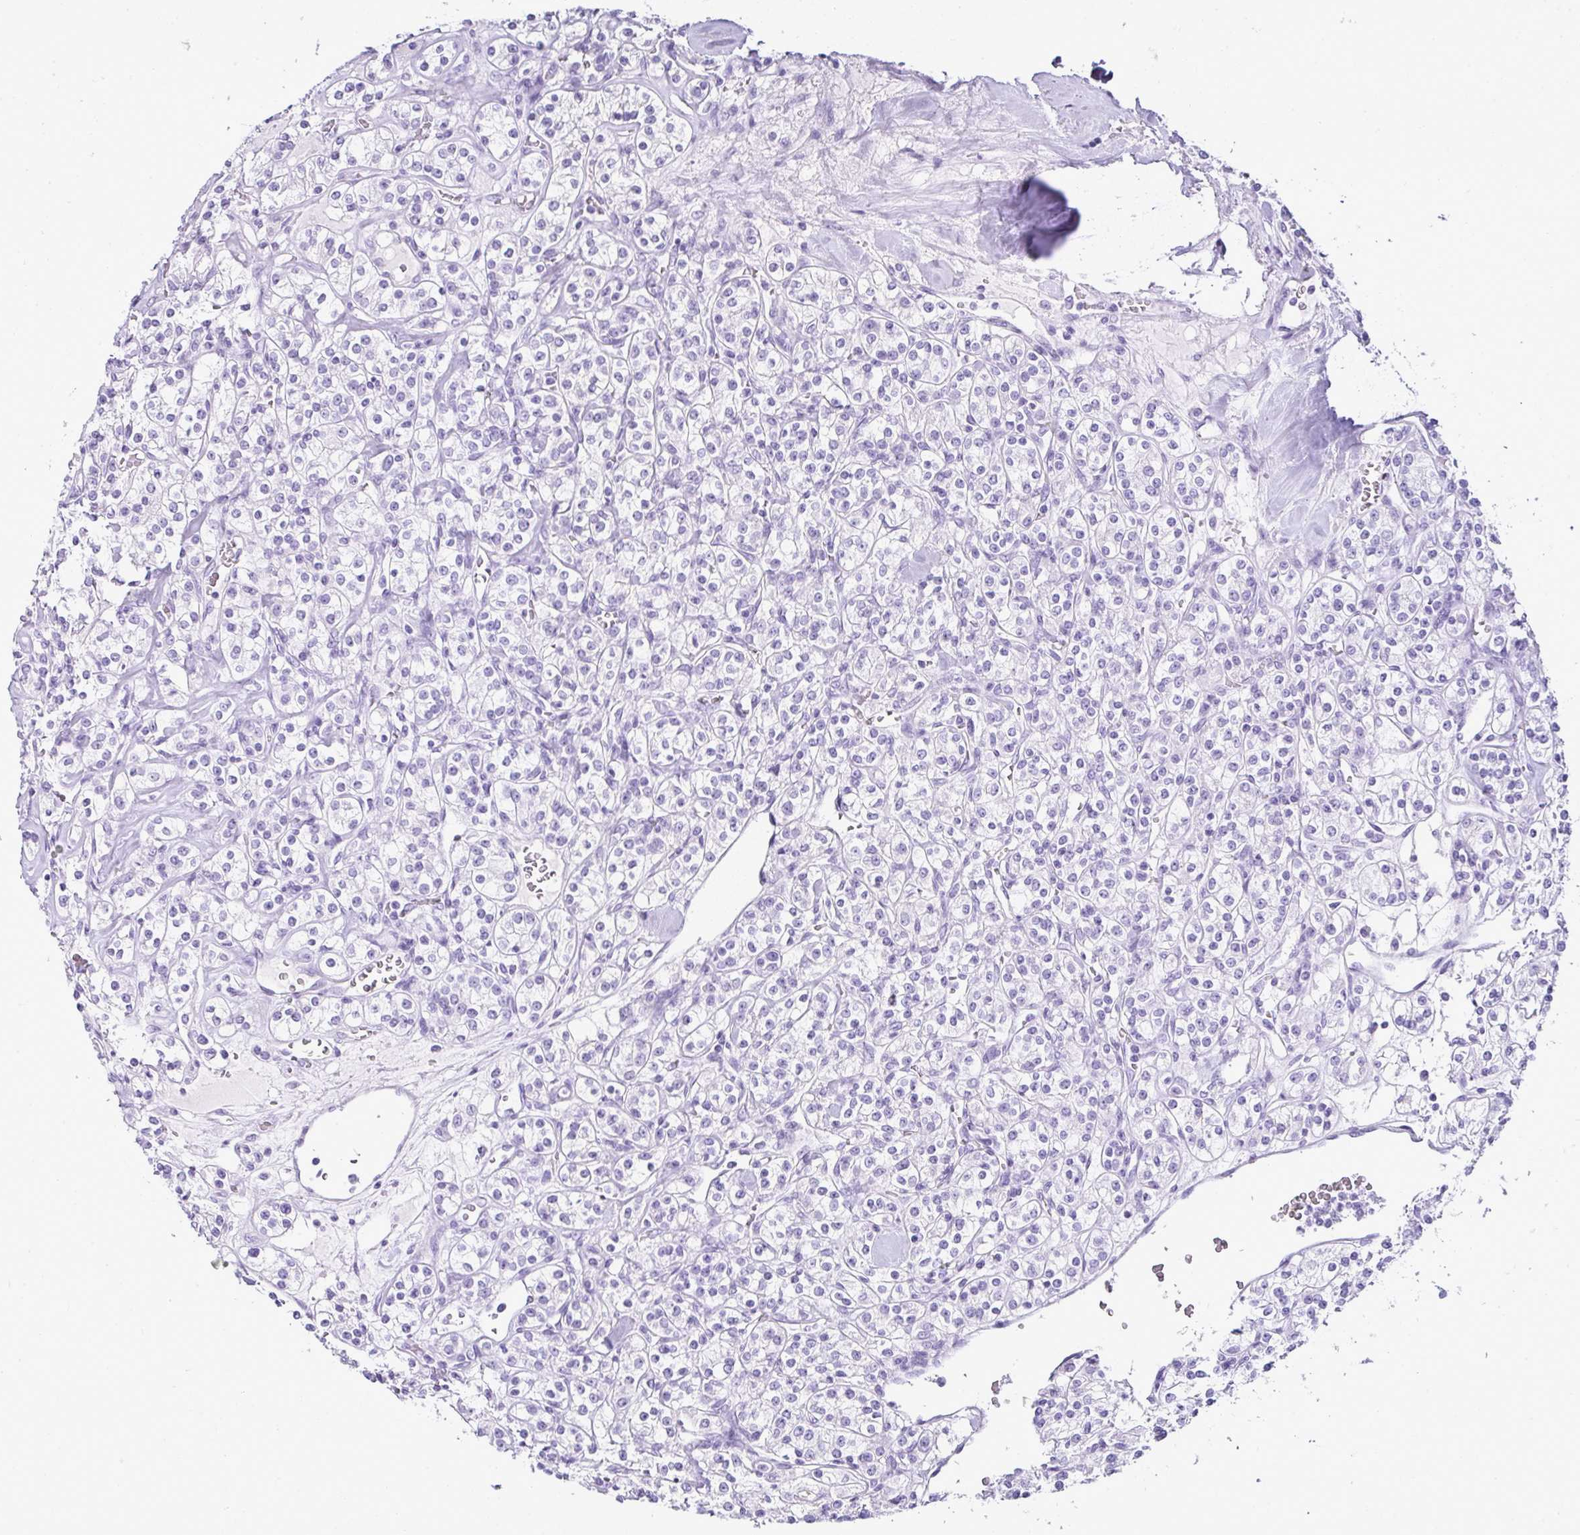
{"staining": {"intensity": "negative", "quantity": "none", "location": "none"}, "tissue": "renal cancer", "cell_type": "Tumor cells", "image_type": "cancer", "snomed": [{"axis": "morphology", "description": "Adenocarcinoma, NOS"}, {"axis": "topography", "description": "Kidney"}], "caption": "Tumor cells are negative for brown protein staining in renal cancer (adenocarcinoma).", "gene": "SERPINB3", "patient": {"sex": "male", "age": 77}}